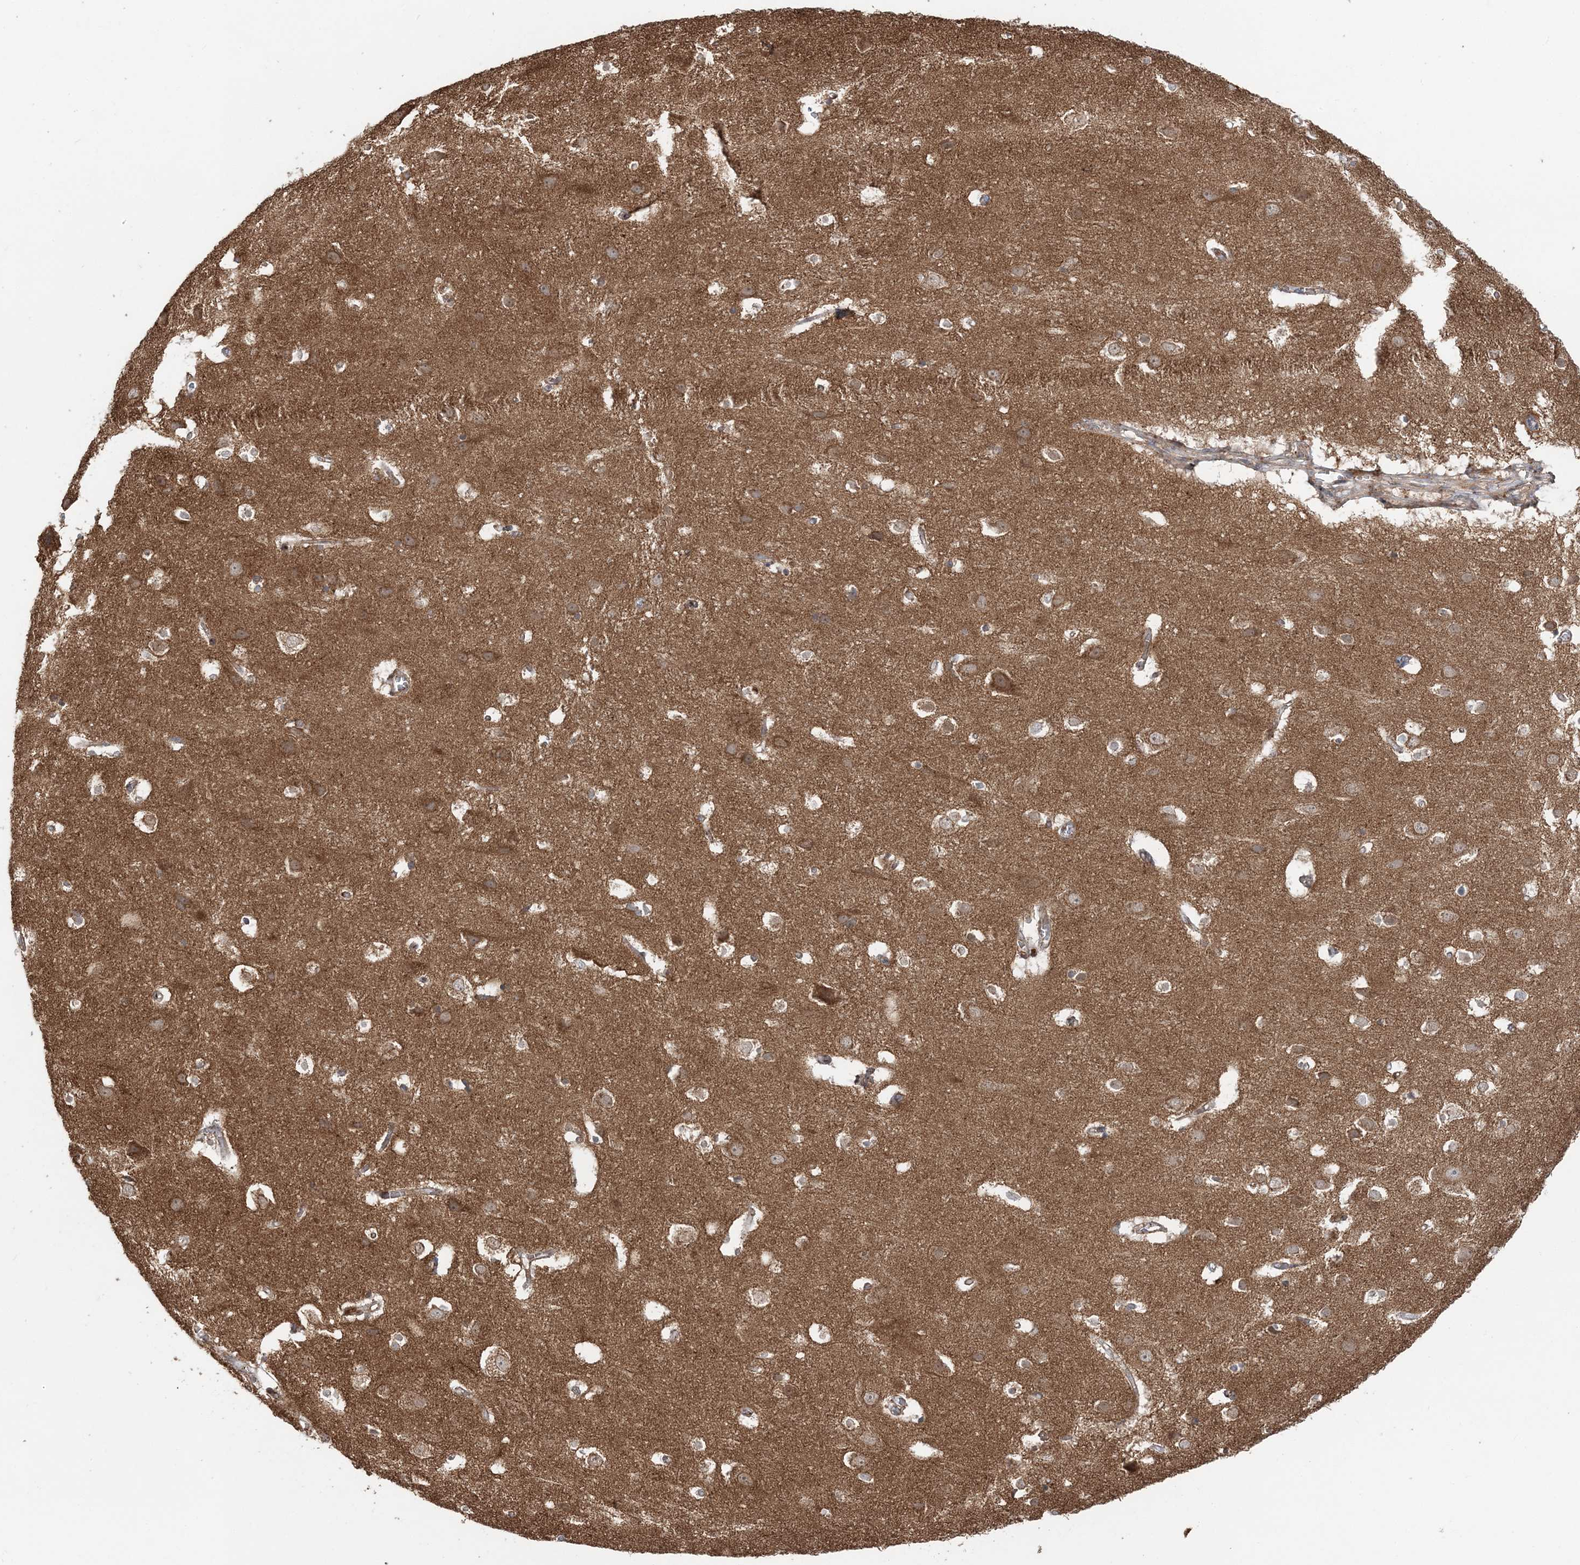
{"staining": {"intensity": "negative", "quantity": "none", "location": "none"}, "tissue": "cerebral cortex", "cell_type": "Endothelial cells", "image_type": "normal", "snomed": [{"axis": "morphology", "description": "Normal tissue, NOS"}, {"axis": "topography", "description": "Cerebral cortex"}], "caption": "Photomicrograph shows no significant protein staining in endothelial cells of unremarkable cerebral cortex. Brightfield microscopy of IHC stained with DAB (brown) and hematoxylin (blue), captured at high magnification.", "gene": "ABCC3", "patient": {"sex": "male", "age": 54}}